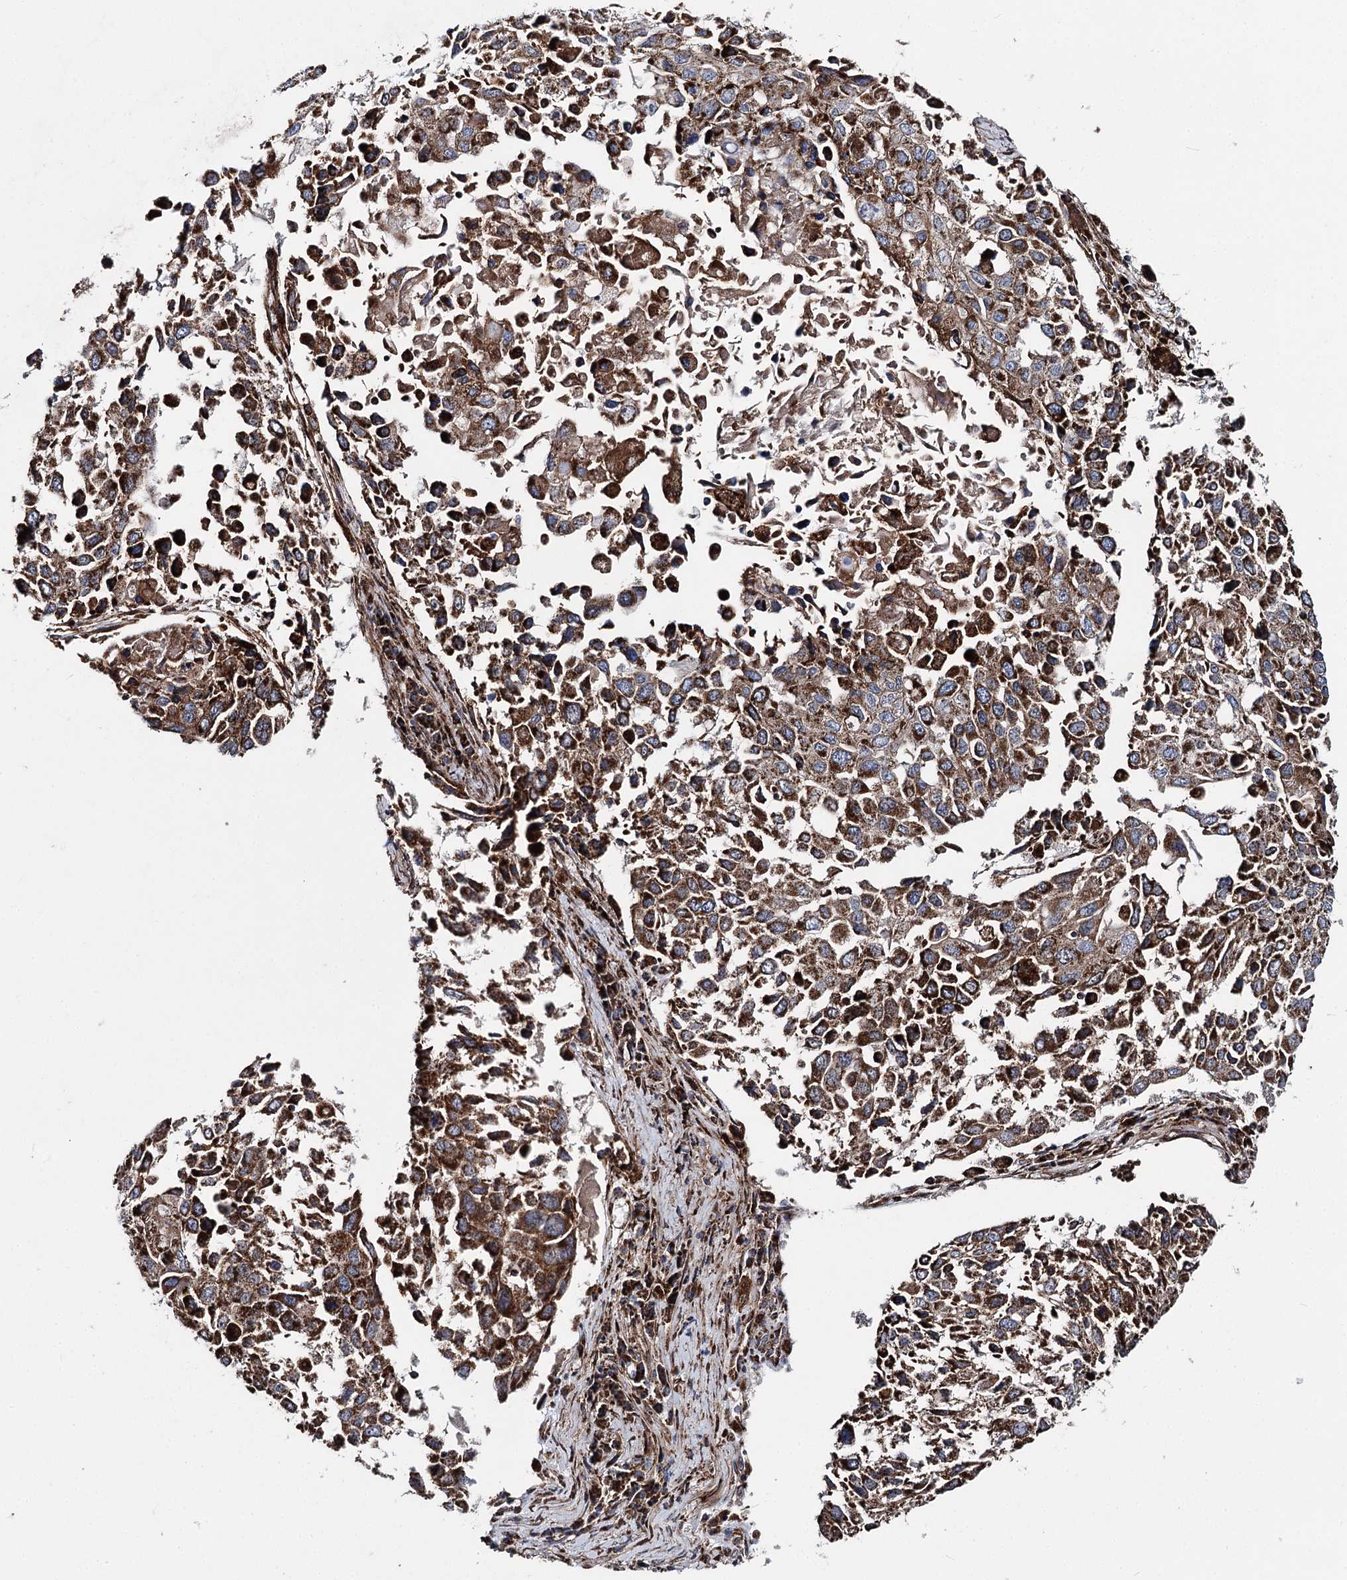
{"staining": {"intensity": "strong", "quantity": ">75%", "location": "cytoplasmic/membranous"}, "tissue": "lung cancer", "cell_type": "Tumor cells", "image_type": "cancer", "snomed": [{"axis": "morphology", "description": "Squamous cell carcinoma, NOS"}, {"axis": "topography", "description": "Lung"}], "caption": "A photomicrograph showing strong cytoplasmic/membranous staining in approximately >75% of tumor cells in squamous cell carcinoma (lung), as visualized by brown immunohistochemical staining.", "gene": "MSANTD2", "patient": {"sex": "male", "age": 65}}